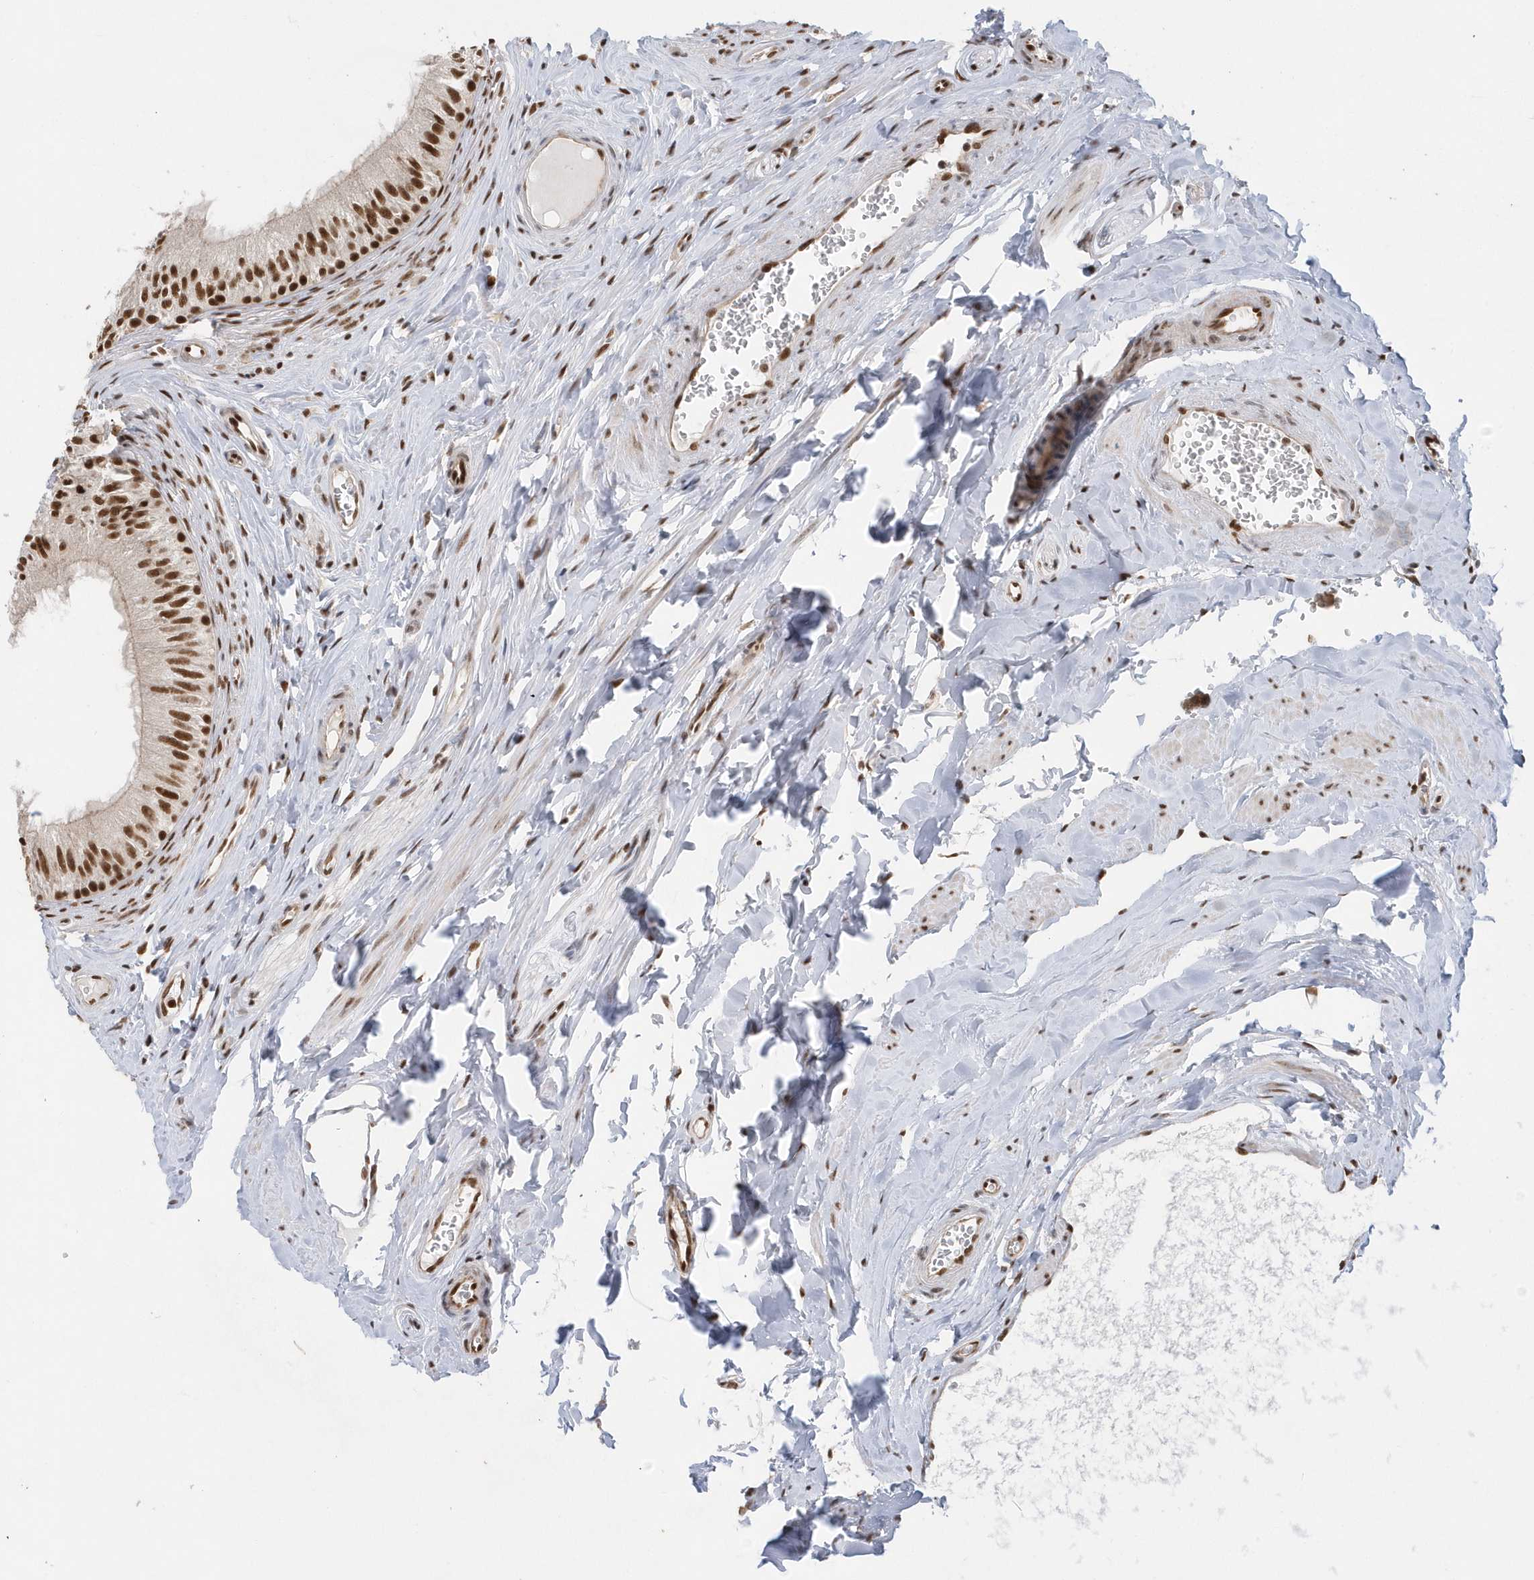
{"staining": {"intensity": "strong", "quantity": ">75%", "location": "nuclear"}, "tissue": "epididymis", "cell_type": "Glandular cells", "image_type": "normal", "snomed": [{"axis": "morphology", "description": "Normal tissue, NOS"}, {"axis": "topography", "description": "Epididymis"}], "caption": "Immunohistochemistry of normal human epididymis reveals high levels of strong nuclear expression in about >75% of glandular cells.", "gene": "SEPHS1", "patient": {"sex": "male", "age": 46}}